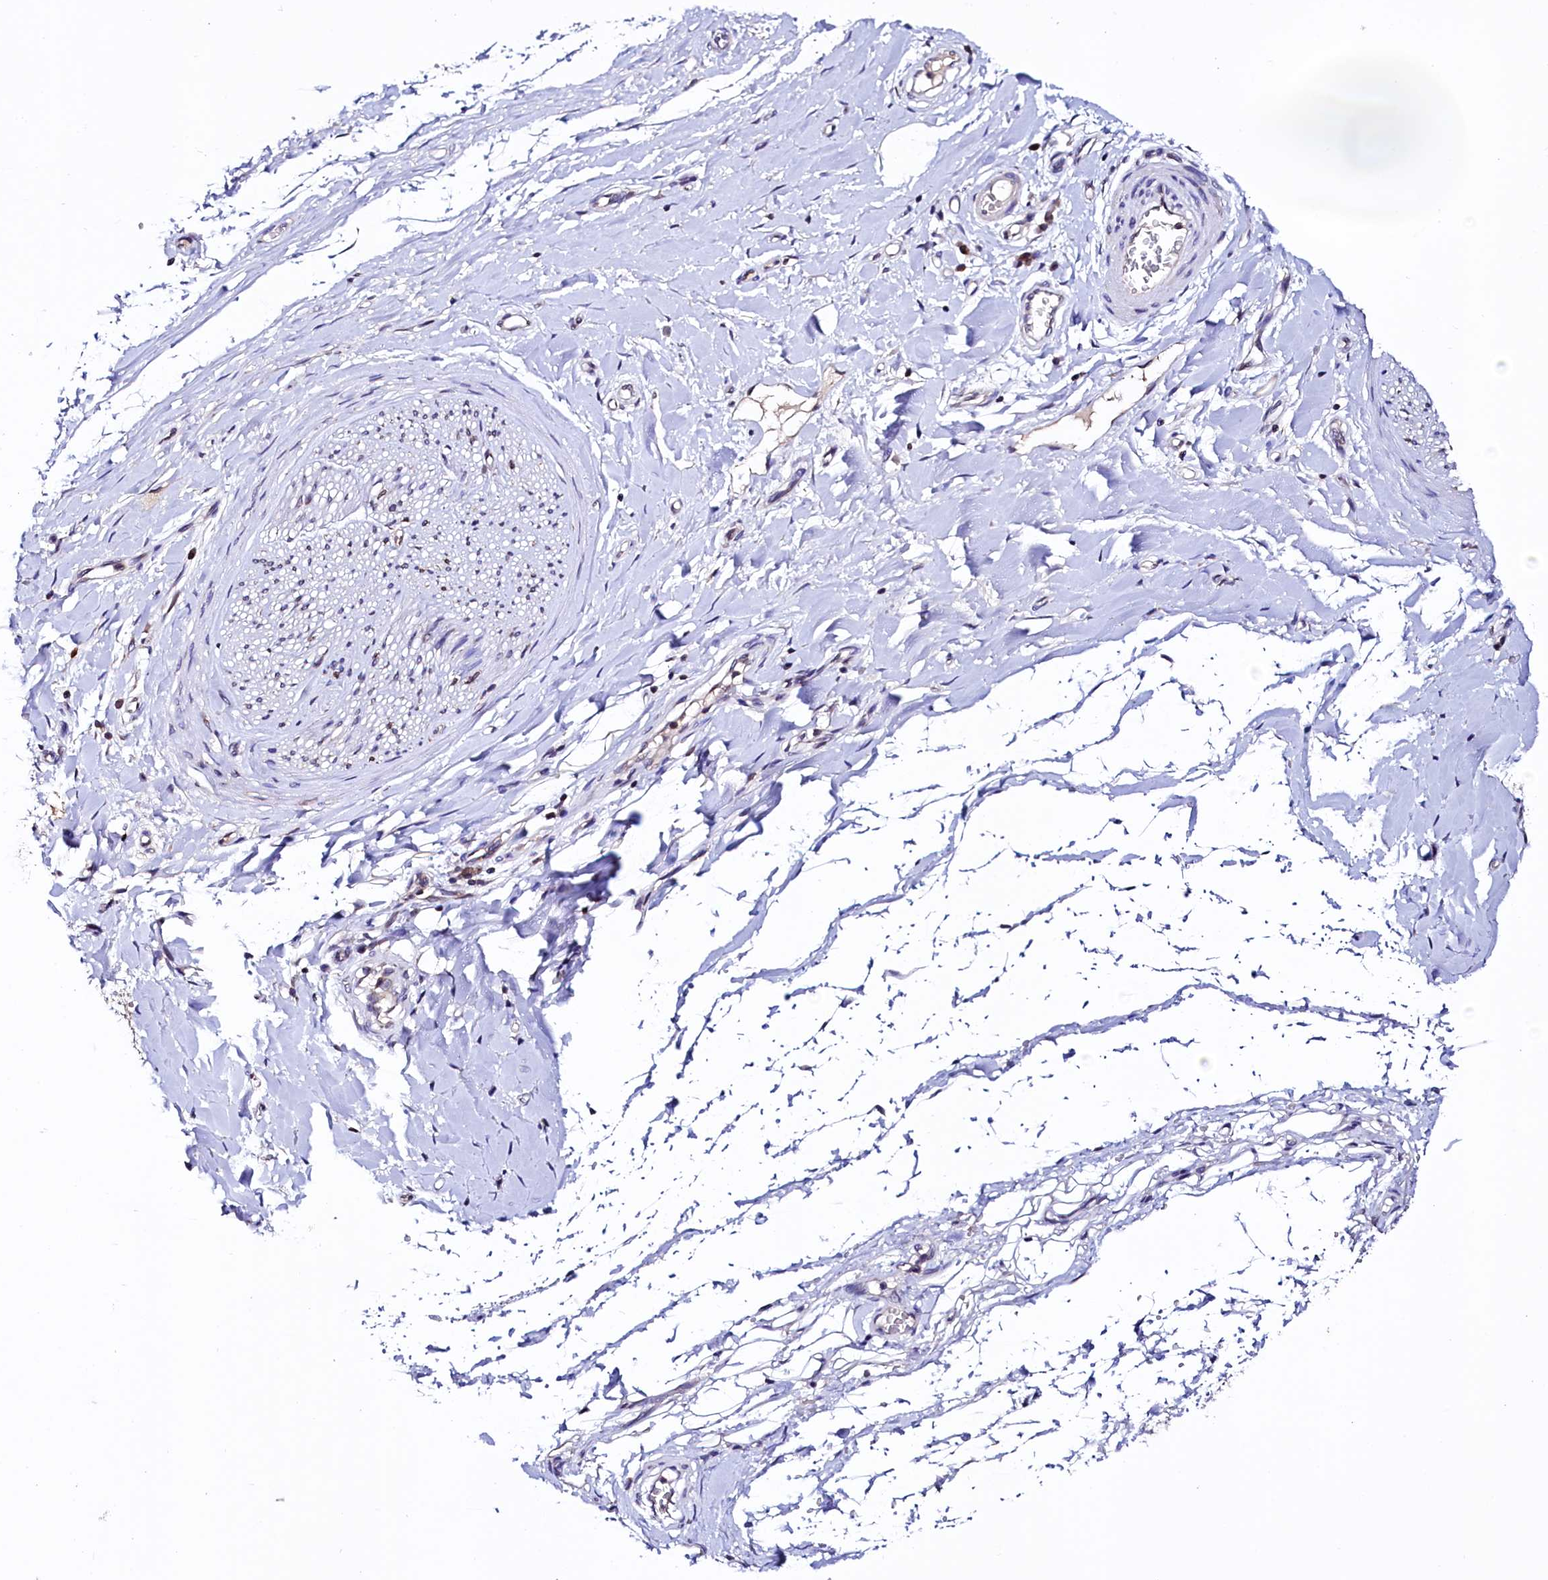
{"staining": {"intensity": "moderate", "quantity": "<25%", "location": "cytoplasmic/membranous"}, "tissue": "adipose tissue", "cell_type": "Adipocytes", "image_type": "normal", "snomed": [{"axis": "morphology", "description": "Normal tissue, NOS"}, {"axis": "morphology", "description": "Adenocarcinoma, NOS"}, {"axis": "topography", "description": "Stomach, upper"}, {"axis": "topography", "description": "Peripheral nerve tissue"}], "caption": "Brown immunohistochemical staining in unremarkable adipose tissue demonstrates moderate cytoplasmic/membranous expression in approximately <25% of adipocytes.", "gene": "HAND1", "patient": {"sex": "male", "age": 62}}